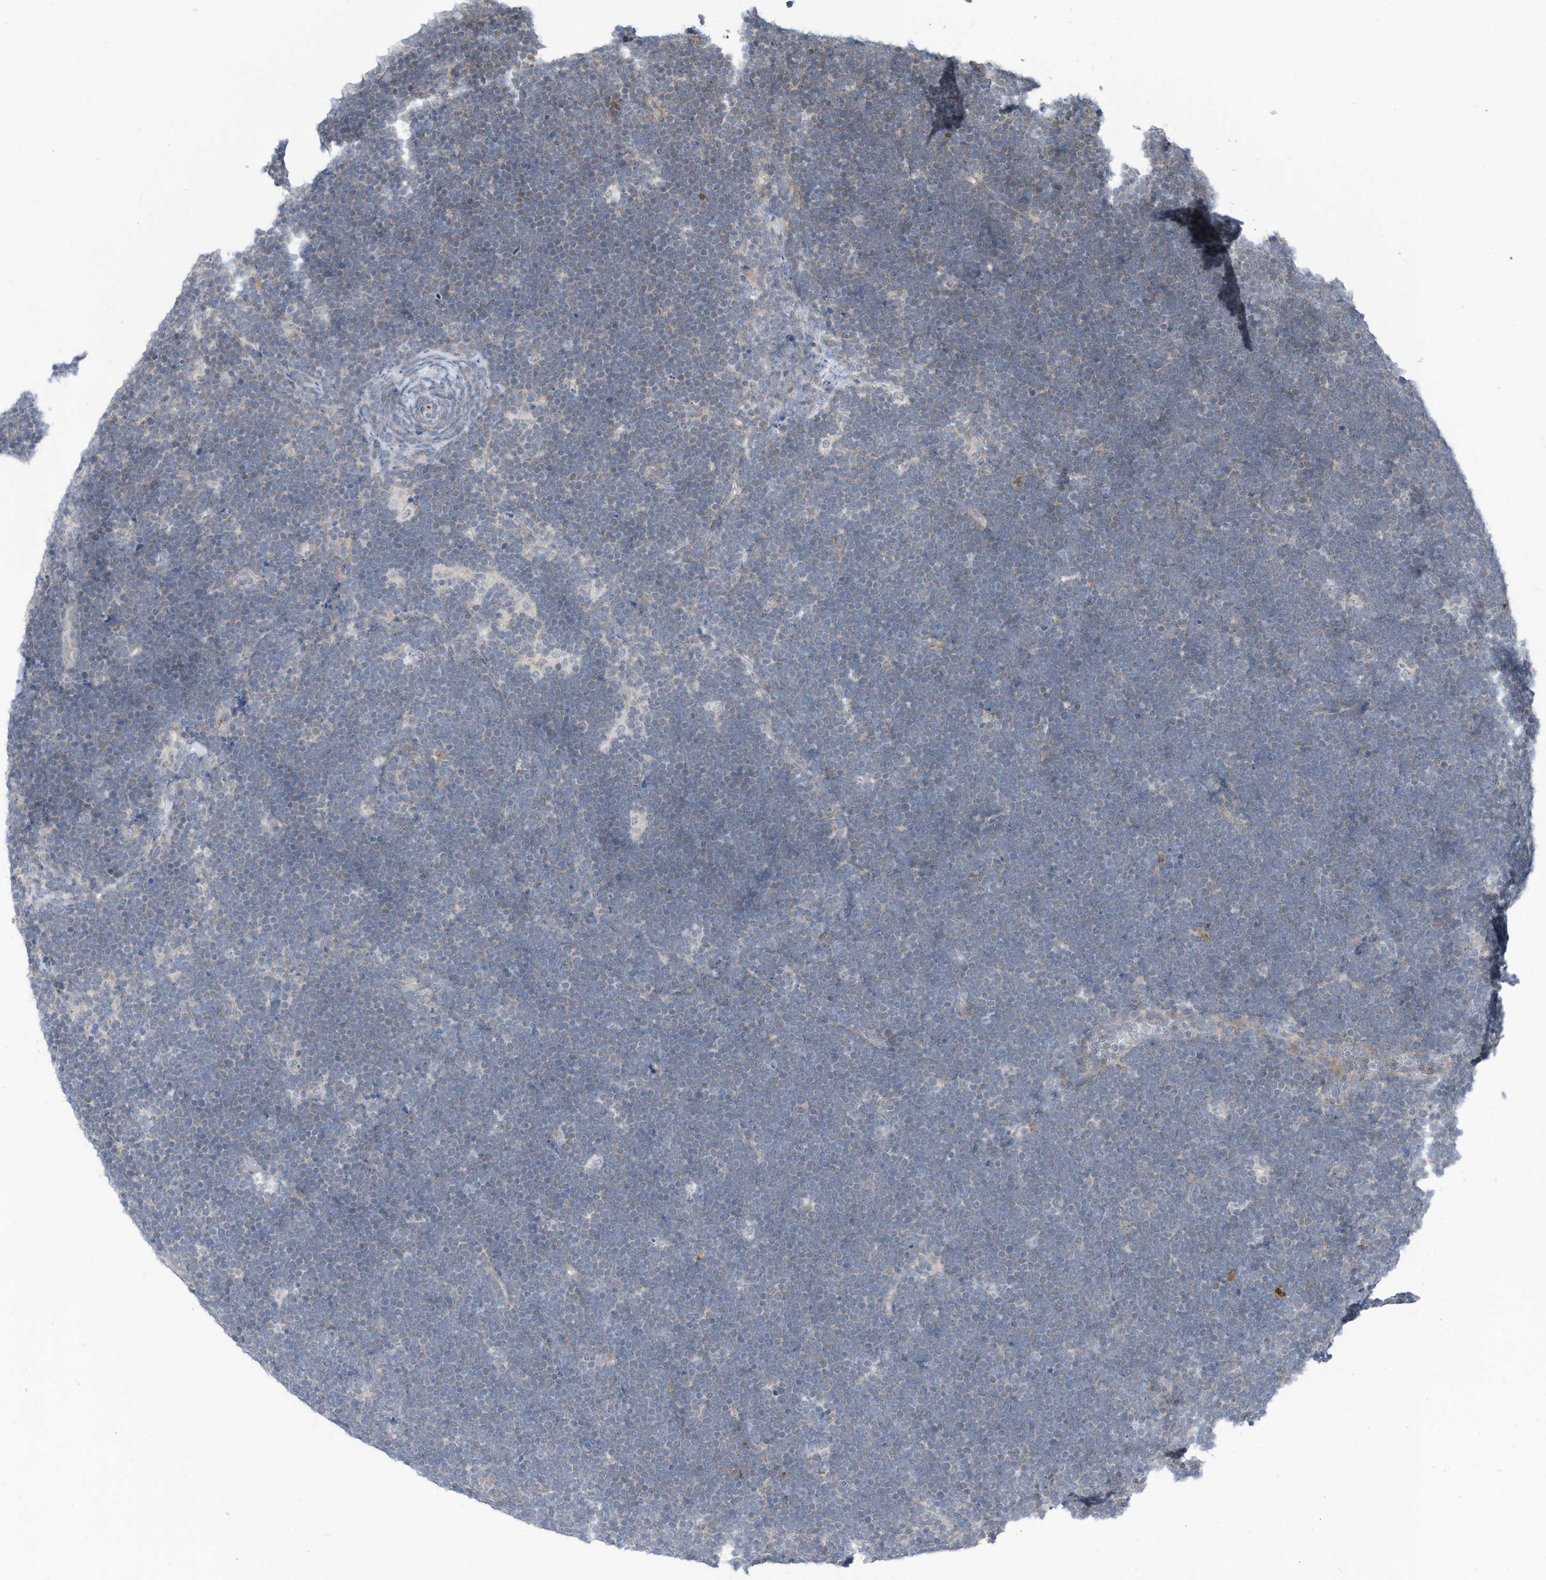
{"staining": {"intensity": "negative", "quantity": "none", "location": "none"}, "tissue": "lymphoma", "cell_type": "Tumor cells", "image_type": "cancer", "snomed": [{"axis": "morphology", "description": "Malignant lymphoma, non-Hodgkin's type, High grade"}, {"axis": "topography", "description": "Lymph node"}], "caption": "A photomicrograph of lymphoma stained for a protein exhibits no brown staining in tumor cells. (Brightfield microscopy of DAB (3,3'-diaminobenzidine) IHC at high magnification).", "gene": "GPATCH3", "patient": {"sex": "male", "age": 13}}